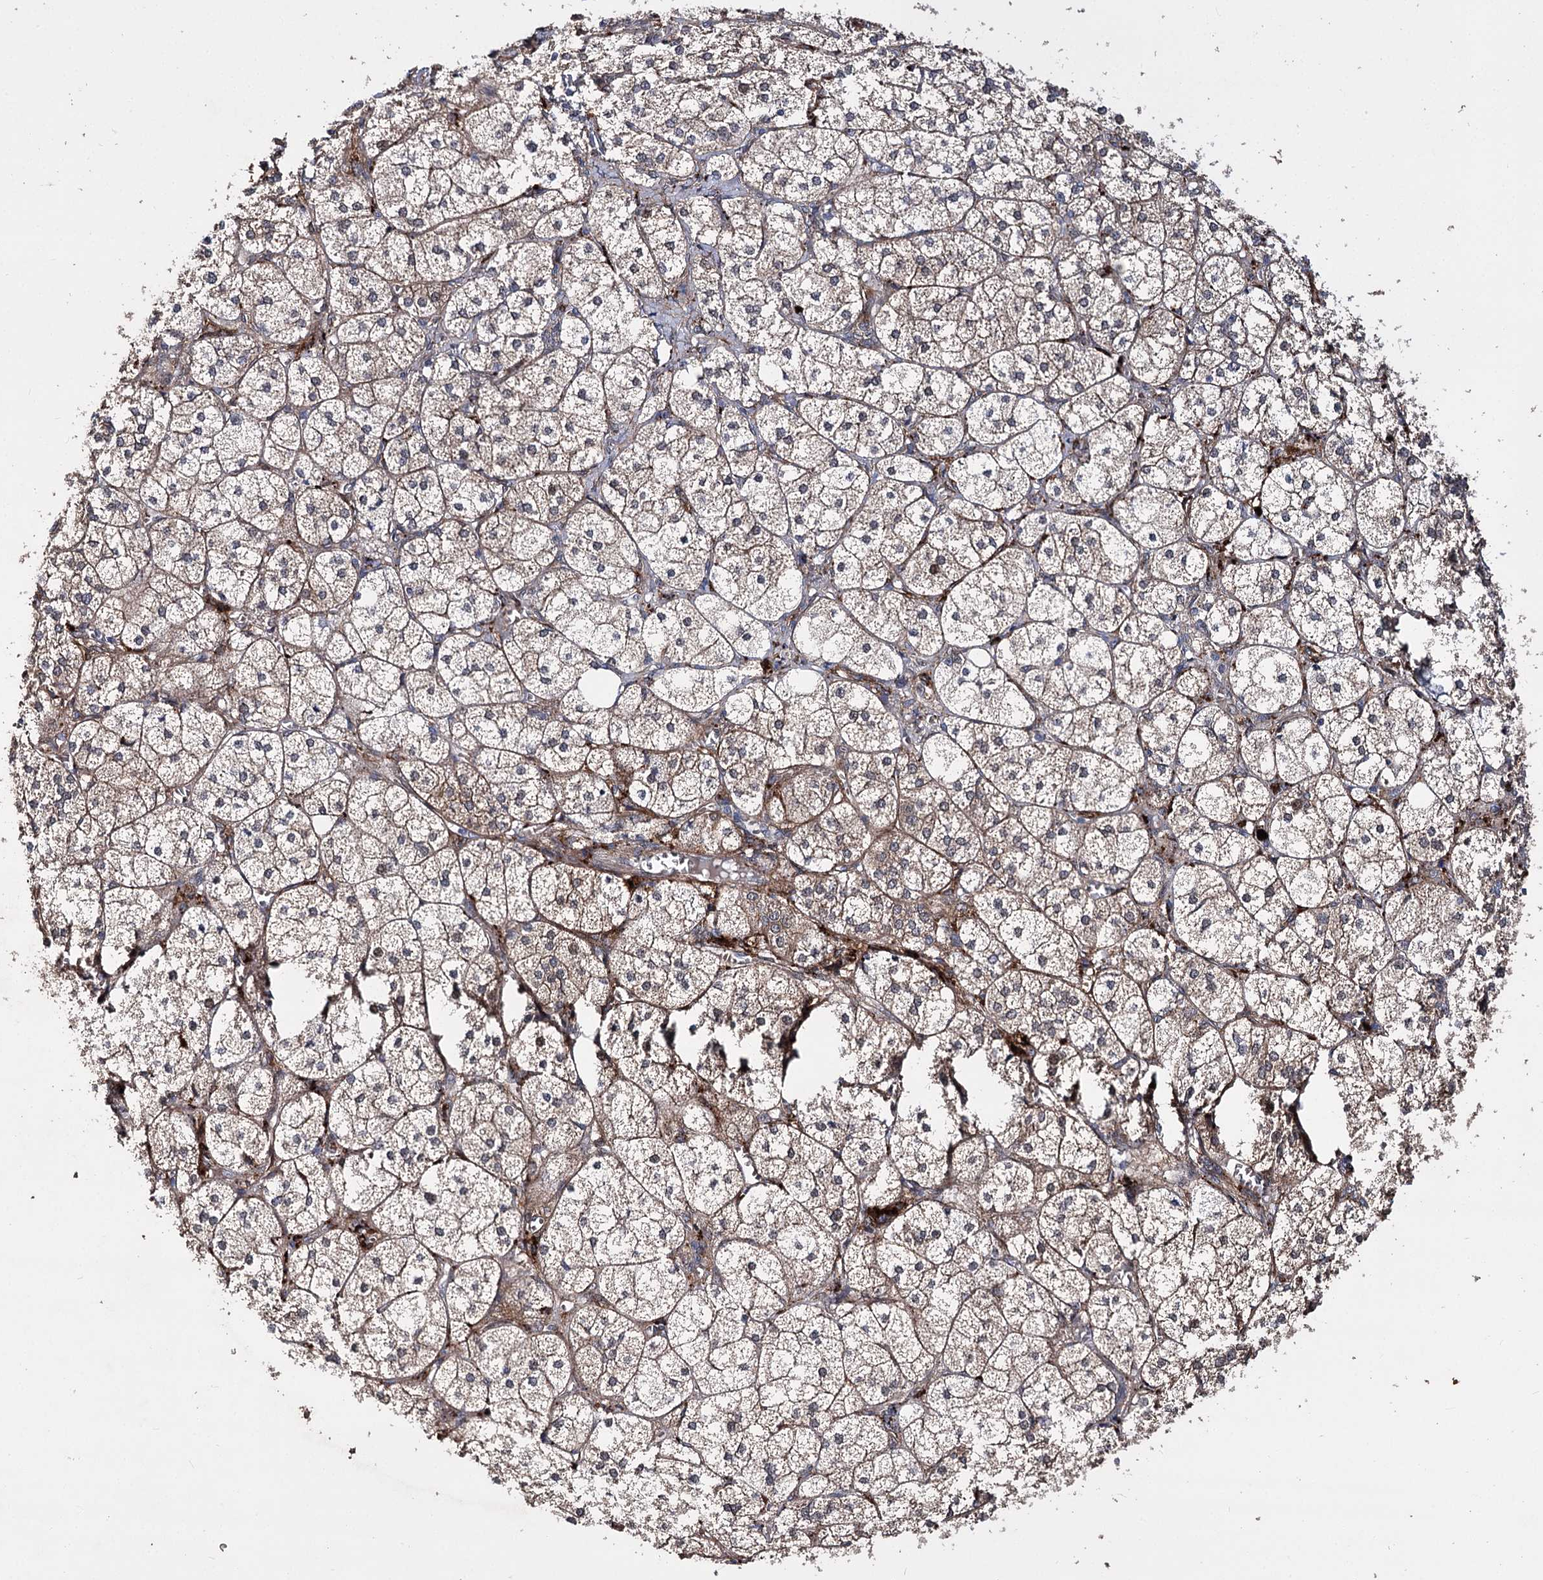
{"staining": {"intensity": "strong", "quantity": "25%-75%", "location": "cytoplasmic/membranous"}, "tissue": "adrenal gland", "cell_type": "Glandular cells", "image_type": "normal", "snomed": [{"axis": "morphology", "description": "Normal tissue, NOS"}, {"axis": "topography", "description": "Adrenal gland"}], "caption": "Brown immunohistochemical staining in benign adrenal gland demonstrates strong cytoplasmic/membranous staining in about 25%-75% of glandular cells.", "gene": "MINDY3", "patient": {"sex": "female", "age": 61}}